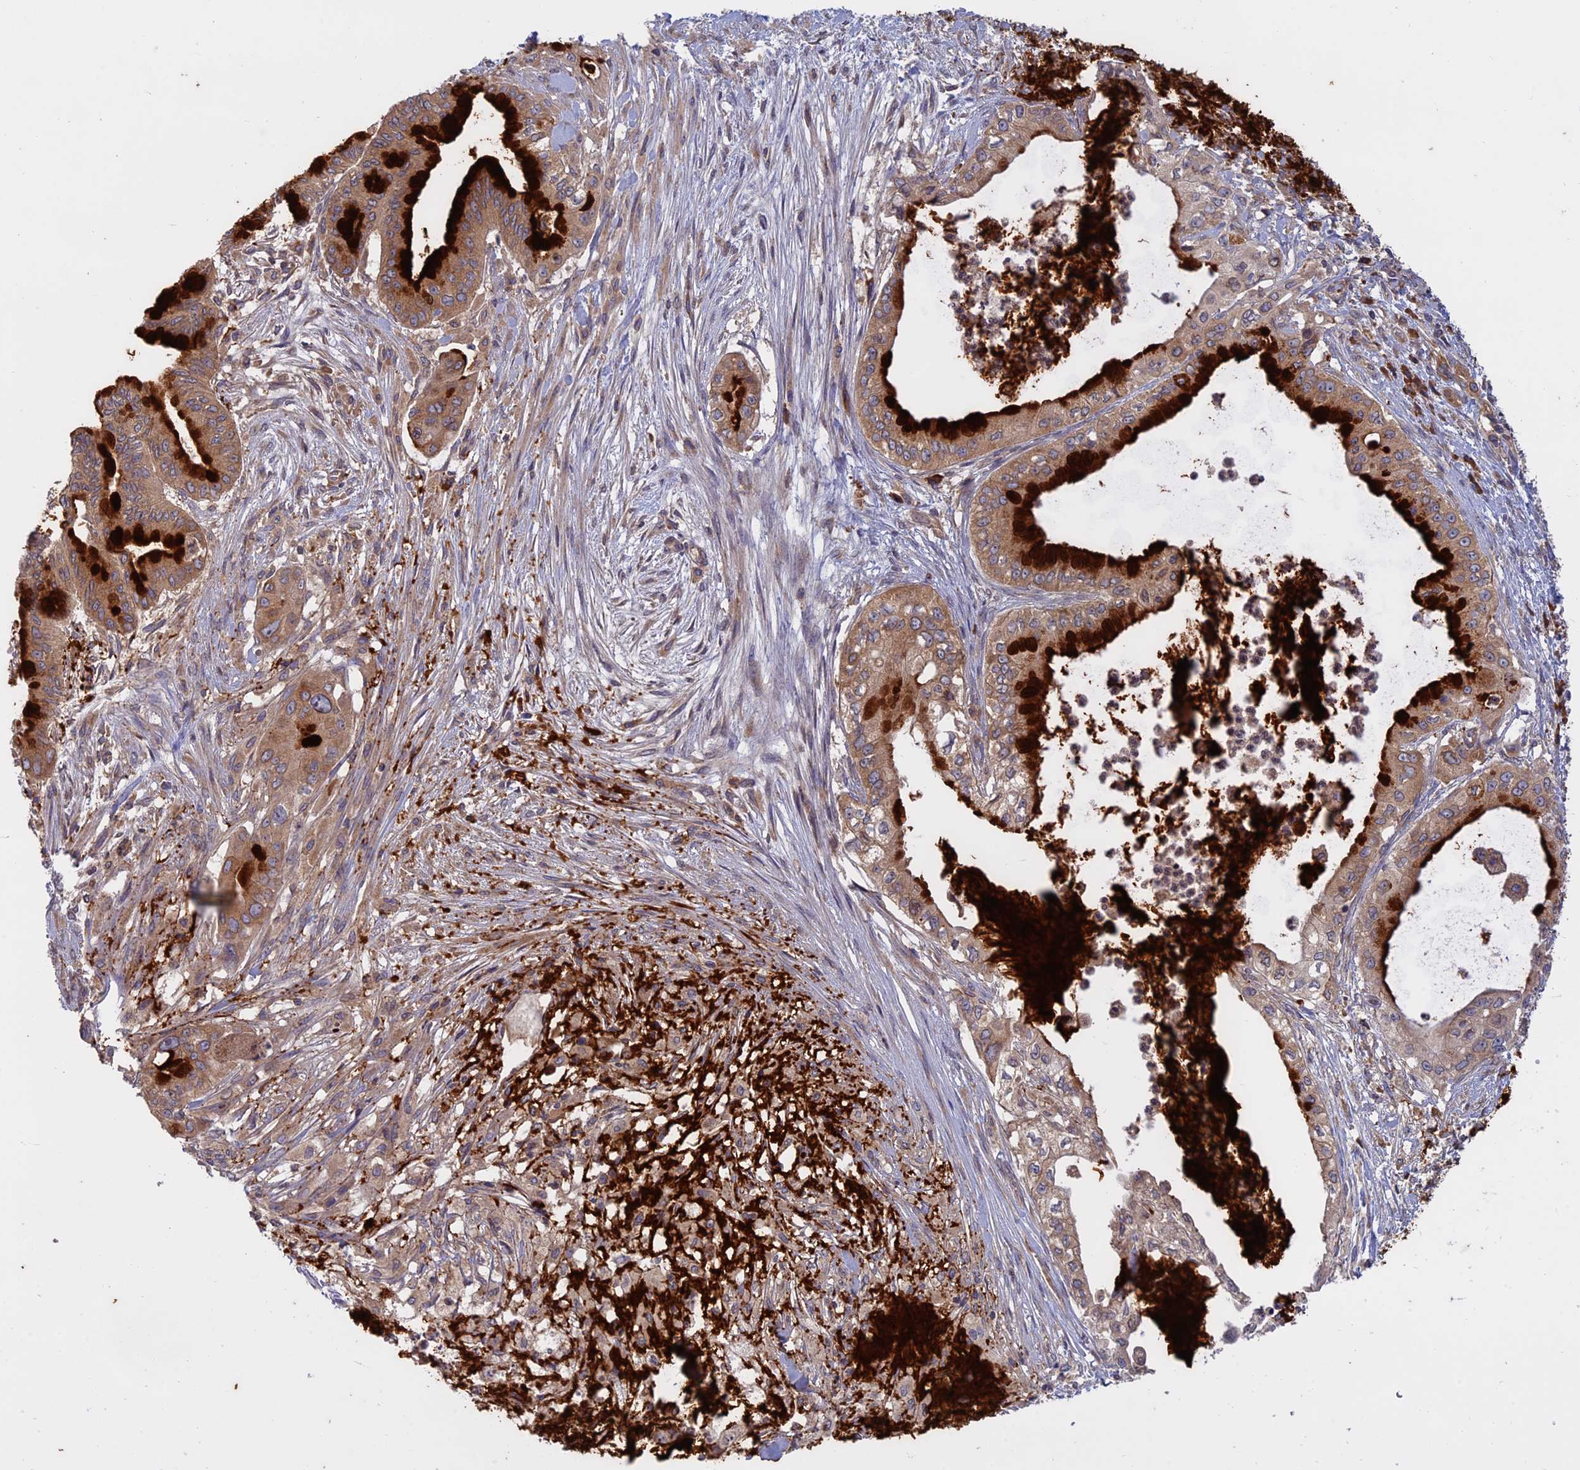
{"staining": {"intensity": "strong", "quantity": "25%-75%", "location": "cytoplasmic/membranous"}, "tissue": "pancreatic cancer", "cell_type": "Tumor cells", "image_type": "cancer", "snomed": [{"axis": "morphology", "description": "Adenocarcinoma, NOS"}, {"axis": "topography", "description": "Pancreas"}], "caption": "Immunohistochemical staining of human adenocarcinoma (pancreatic) exhibits strong cytoplasmic/membranous protein positivity in approximately 25%-75% of tumor cells.", "gene": "TMEM208", "patient": {"sex": "male", "age": 46}}